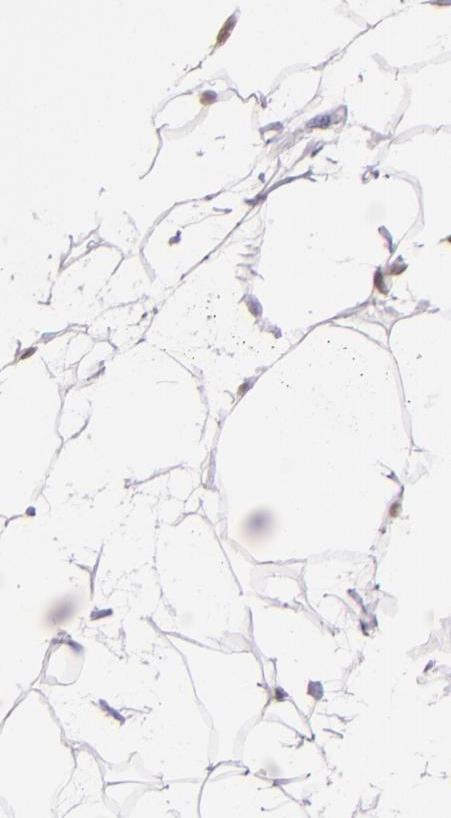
{"staining": {"intensity": "negative", "quantity": "none", "location": "none"}, "tissue": "adipose tissue", "cell_type": "Adipocytes", "image_type": "normal", "snomed": [{"axis": "morphology", "description": "Normal tissue, NOS"}, {"axis": "morphology", "description": "Duct carcinoma"}, {"axis": "topography", "description": "Breast"}, {"axis": "topography", "description": "Adipose tissue"}], "caption": "A high-resolution micrograph shows immunohistochemistry (IHC) staining of normal adipose tissue, which demonstrates no significant expression in adipocytes.", "gene": "BRD8", "patient": {"sex": "female", "age": 37}}